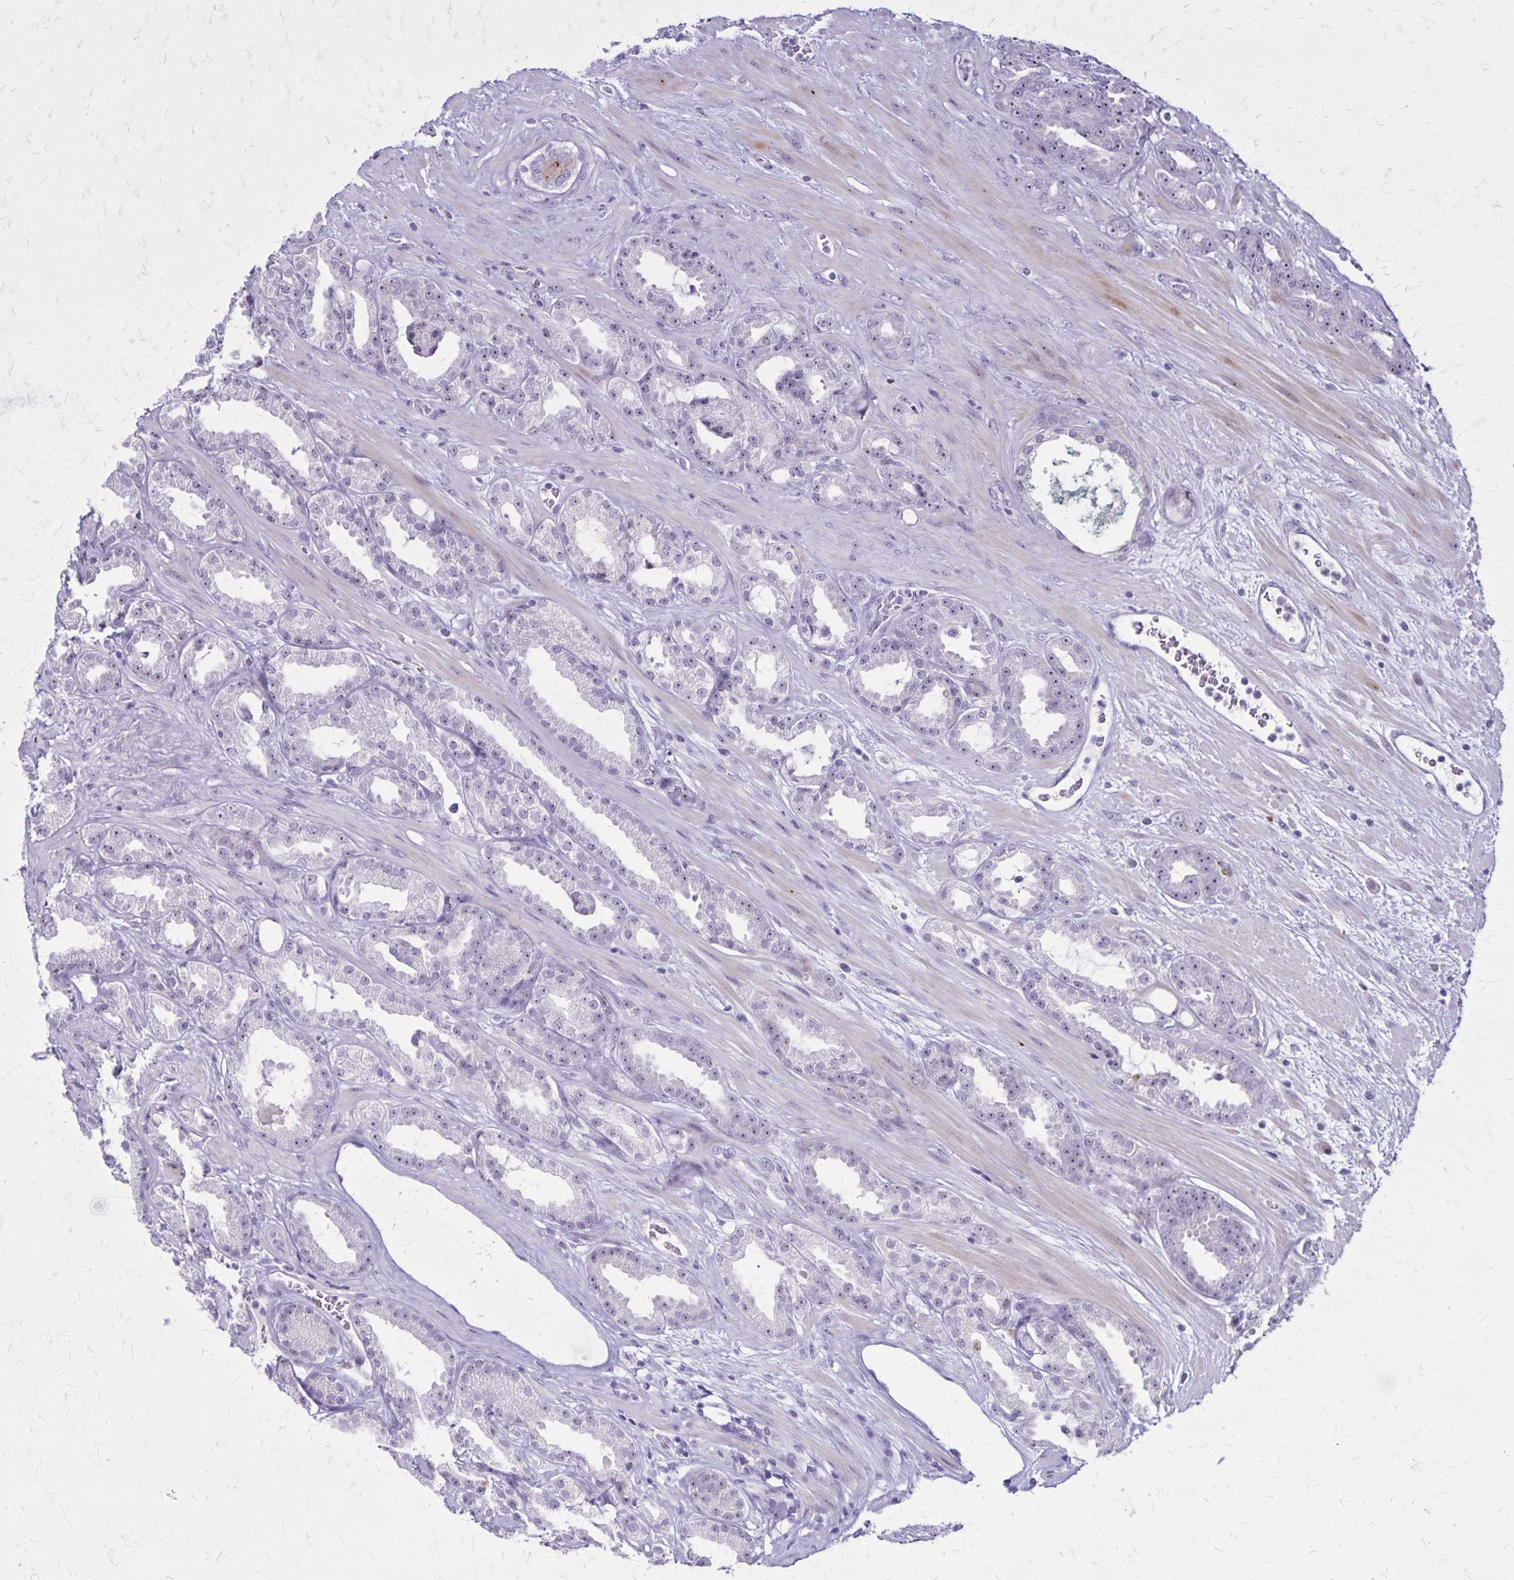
{"staining": {"intensity": "weak", "quantity": "<25%", "location": "nuclear"}, "tissue": "prostate cancer", "cell_type": "Tumor cells", "image_type": "cancer", "snomed": [{"axis": "morphology", "description": "Adenocarcinoma, Low grade"}, {"axis": "topography", "description": "Prostate"}], "caption": "High power microscopy histopathology image of an immunohistochemistry histopathology image of low-grade adenocarcinoma (prostate), revealing no significant expression in tumor cells.", "gene": "OR51B5", "patient": {"sex": "male", "age": 61}}